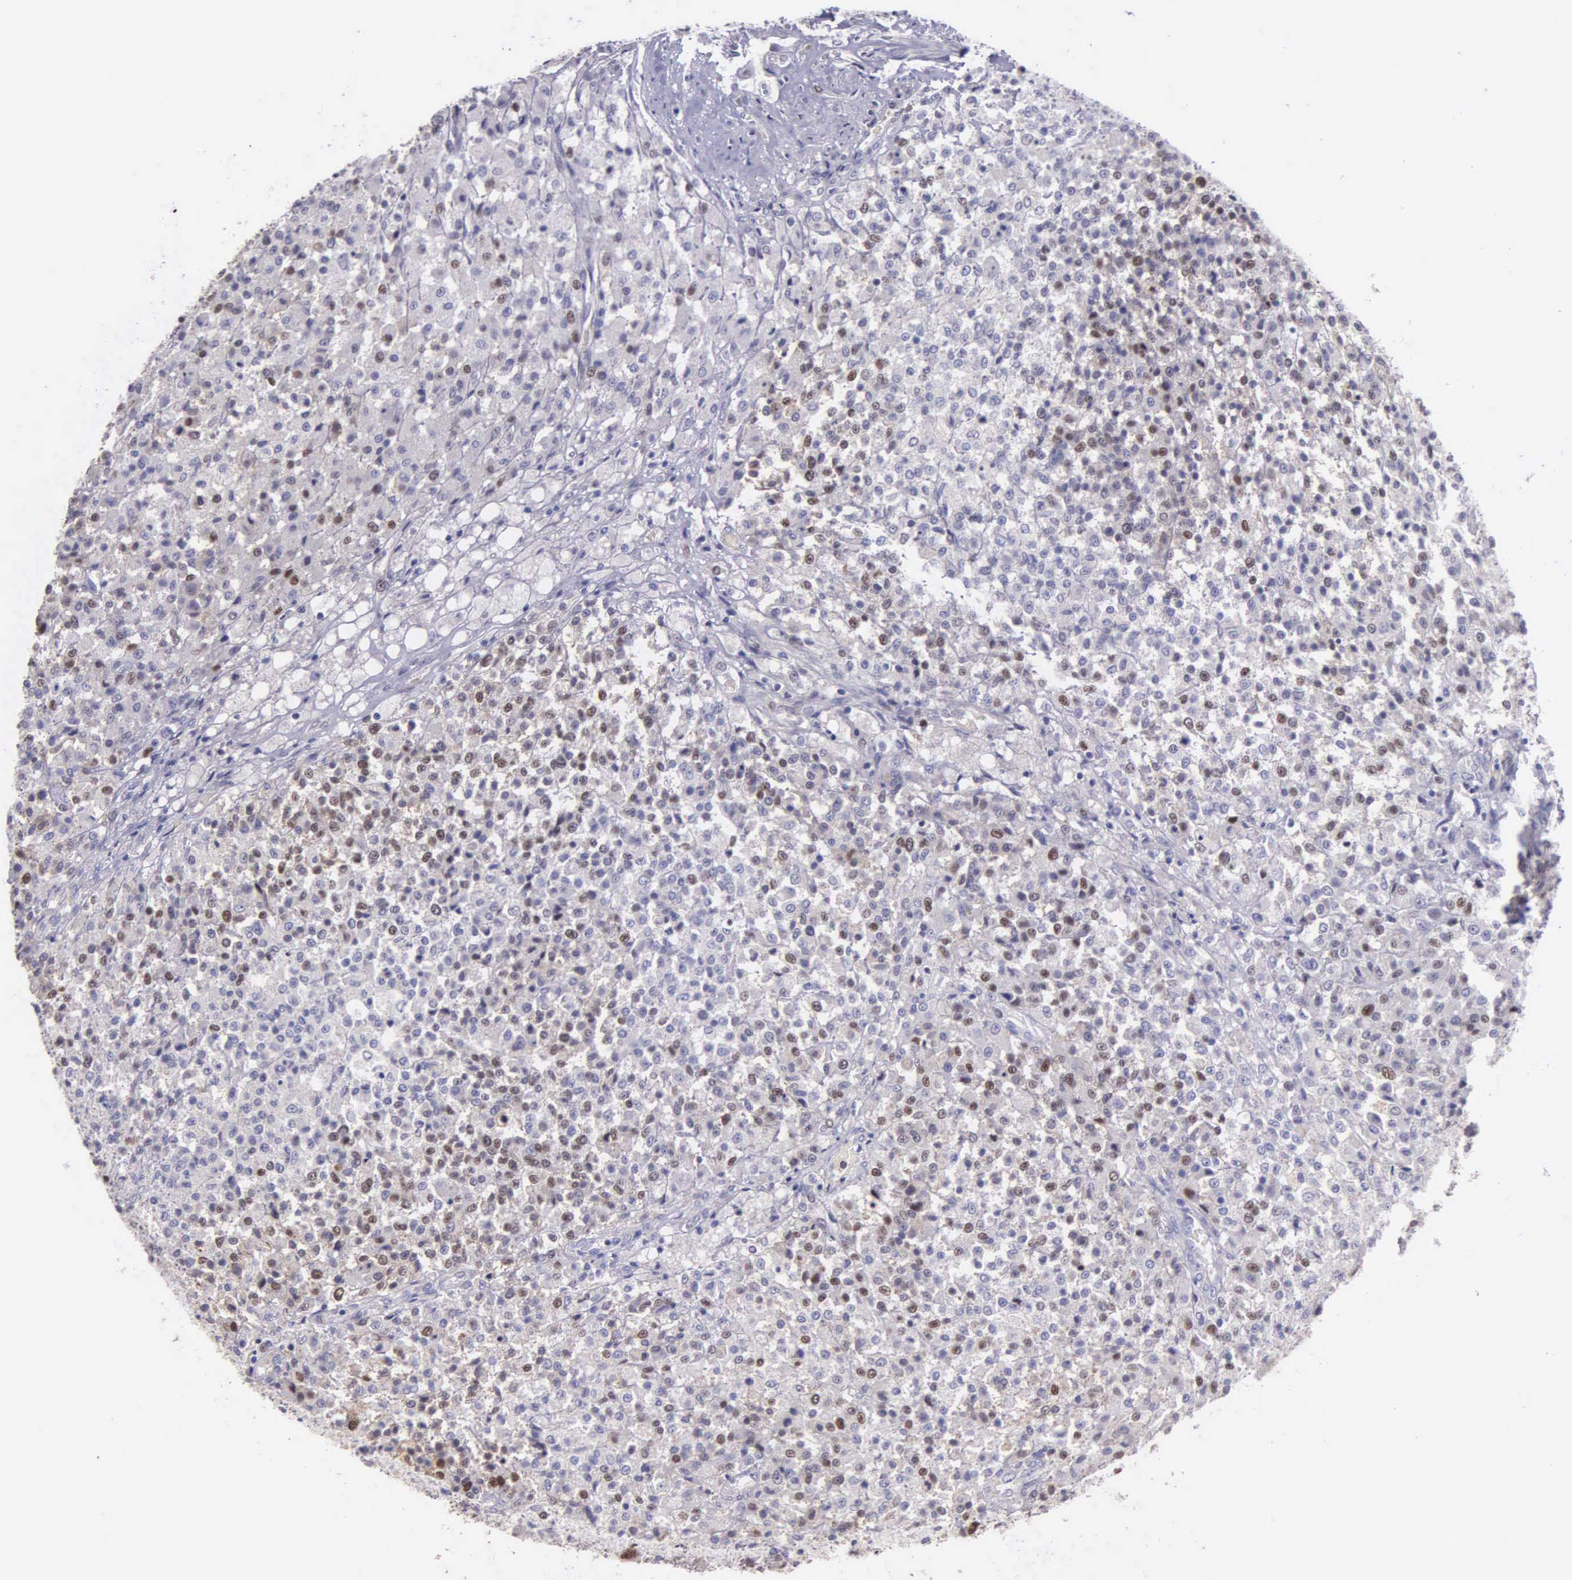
{"staining": {"intensity": "weak", "quantity": "<25%", "location": "nuclear"}, "tissue": "testis cancer", "cell_type": "Tumor cells", "image_type": "cancer", "snomed": [{"axis": "morphology", "description": "Seminoma, NOS"}, {"axis": "topography", "description": "Testis"}], "caption": "High magnification brightfield microscopy of seminoma (testis) stained with DAB (brown) and counterstained with hematoxylin (blue): tumor cells show no significant staining.", "gene": "MCM5", "patient": {"sex": "male", "age": 59}}